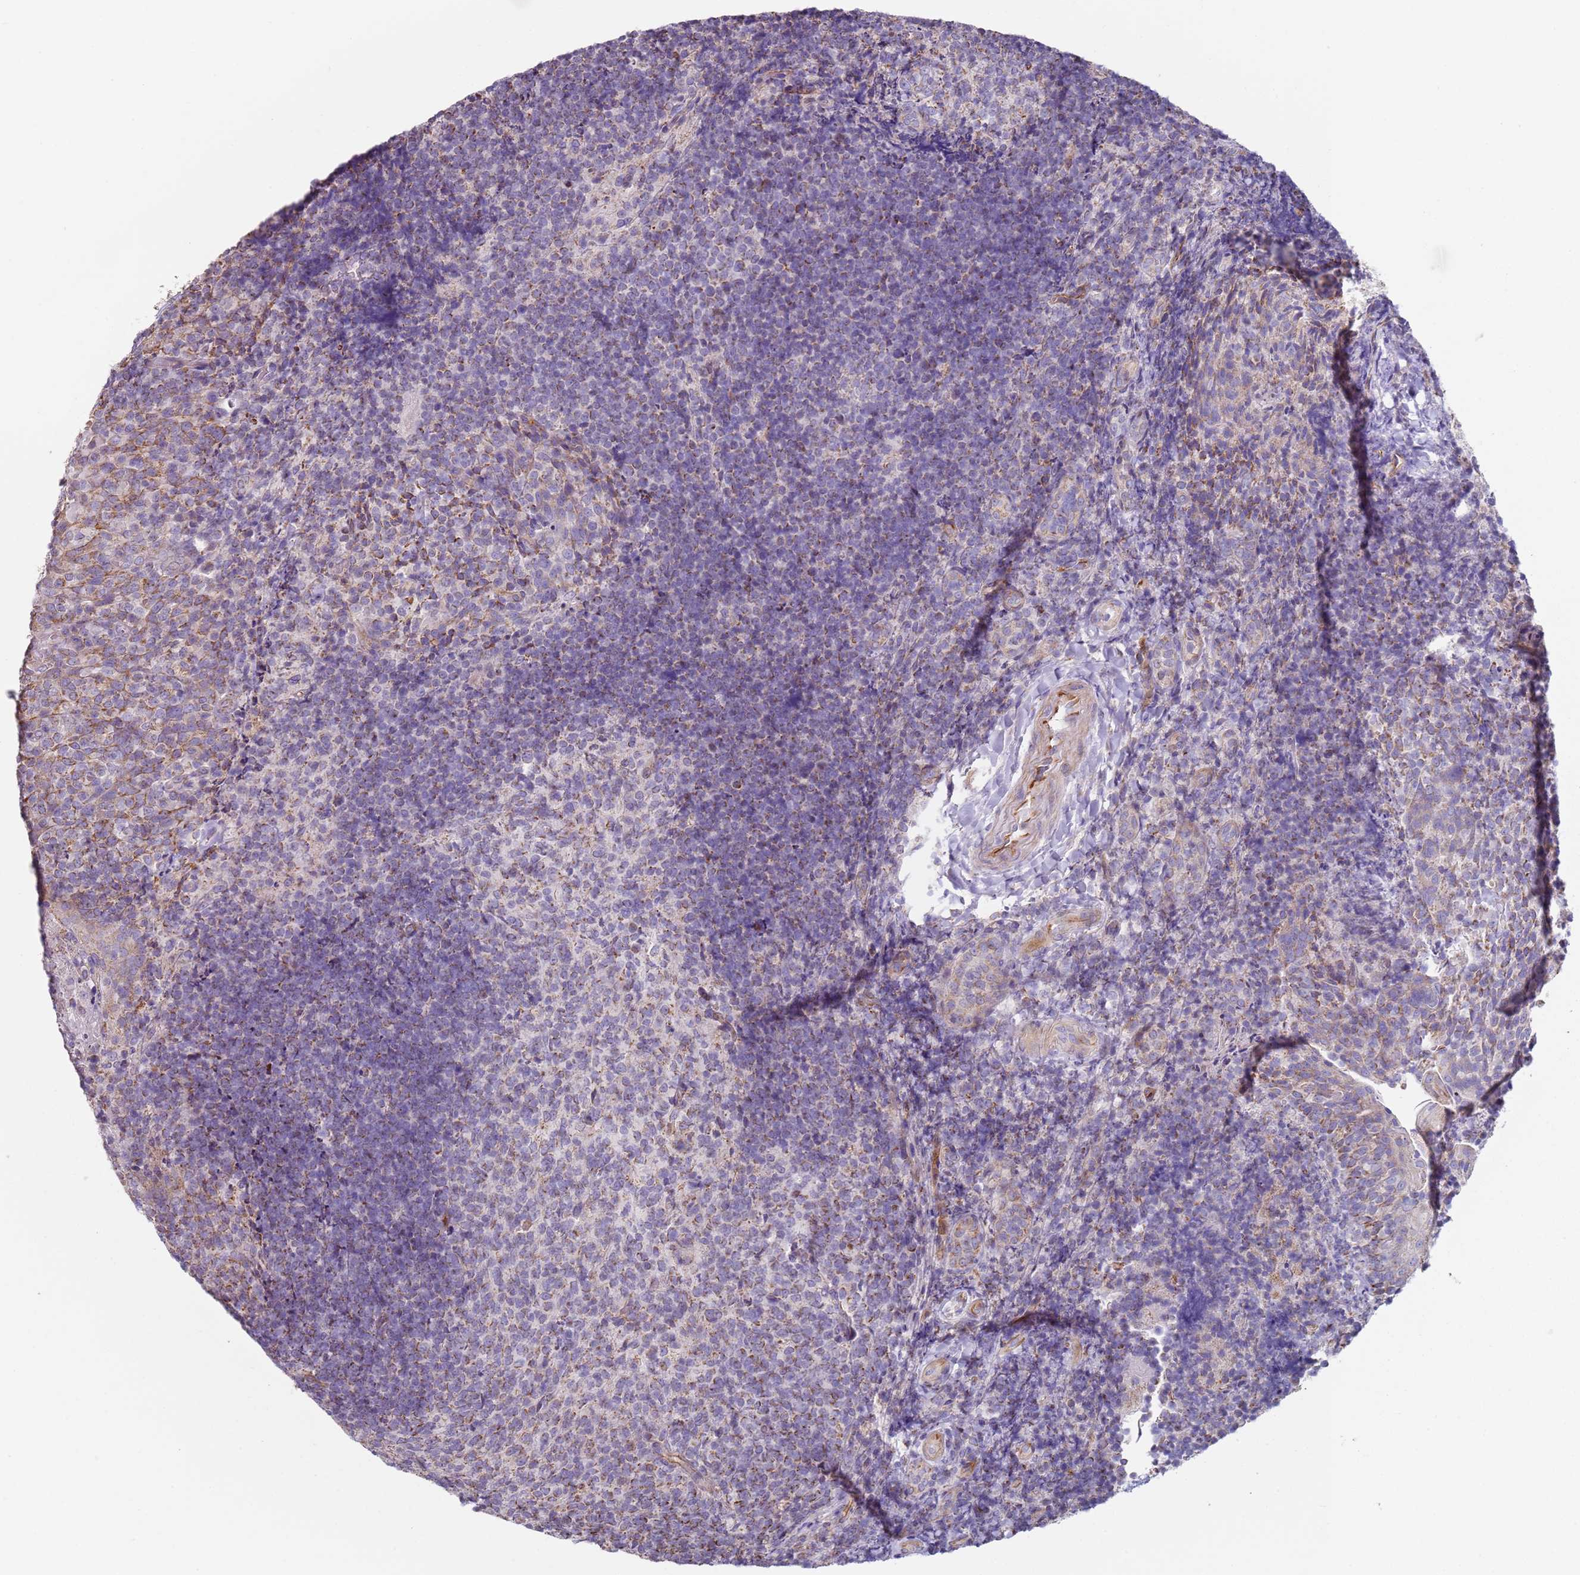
{"staining": {"intensity": "moderate", "quantity": ">75%", "location": "cytoplasmic/membranous"}, "tissue": "tonsil", "cell_type": "Germinal center cells", "image_type": "normal", "snomed": [{"axis": "morphology", "description": "Normal tissue, NOS"}, {"axis": "topography", "description": "Tonsil"}], "caption": "Protein staining reveals moderate cytoplasmic/membranous expression in approximately >75% of germinal center cells in benign tonsil. The staining was performed using DAB (3,3'-diaminobenzidine), with brown indicating positive protein expression. Nuclei are stained blue with hematoxylin.", "gene": "ALS2", "patient": {"sex": "female", "age": 10}}